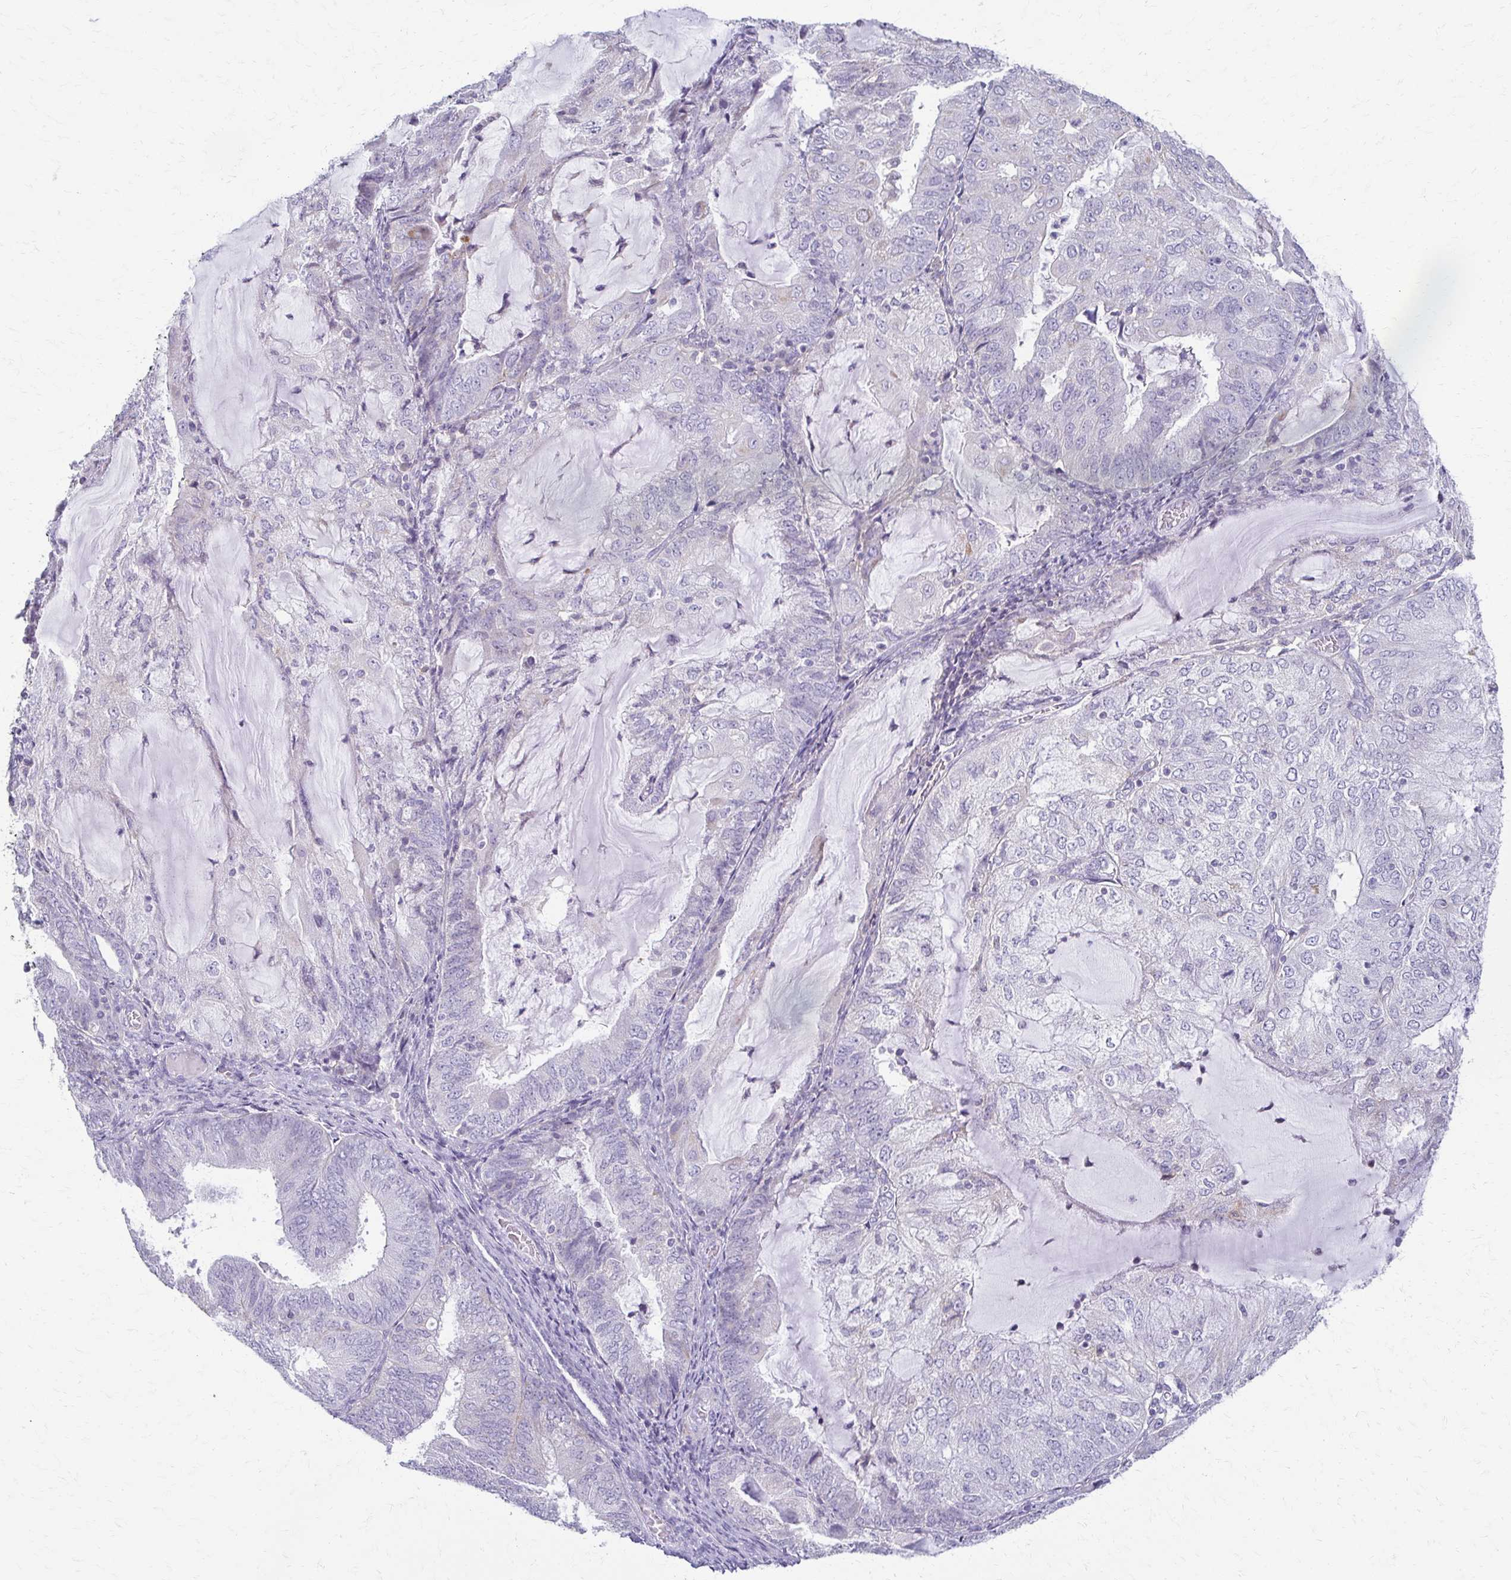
{"staining": {"intensity": "negative", "quantity": "none", "location": "none"}, "tissue": "endometrial cancer", "cell_type": "Tumor cells", "image_type": "cancer", "snomed": [{"axis": "morphology", "description": "Adenocarcinoma, NOS"}, {"axis": "topography", "description": "Endometrium"}], "caption": "This is an immunohistochemistry image of adenocarcinoma (endometrial). There is no positivity in tumor cells.", "gene": "FCGR2B", "patient": {"sex": "female", "age": 81}}